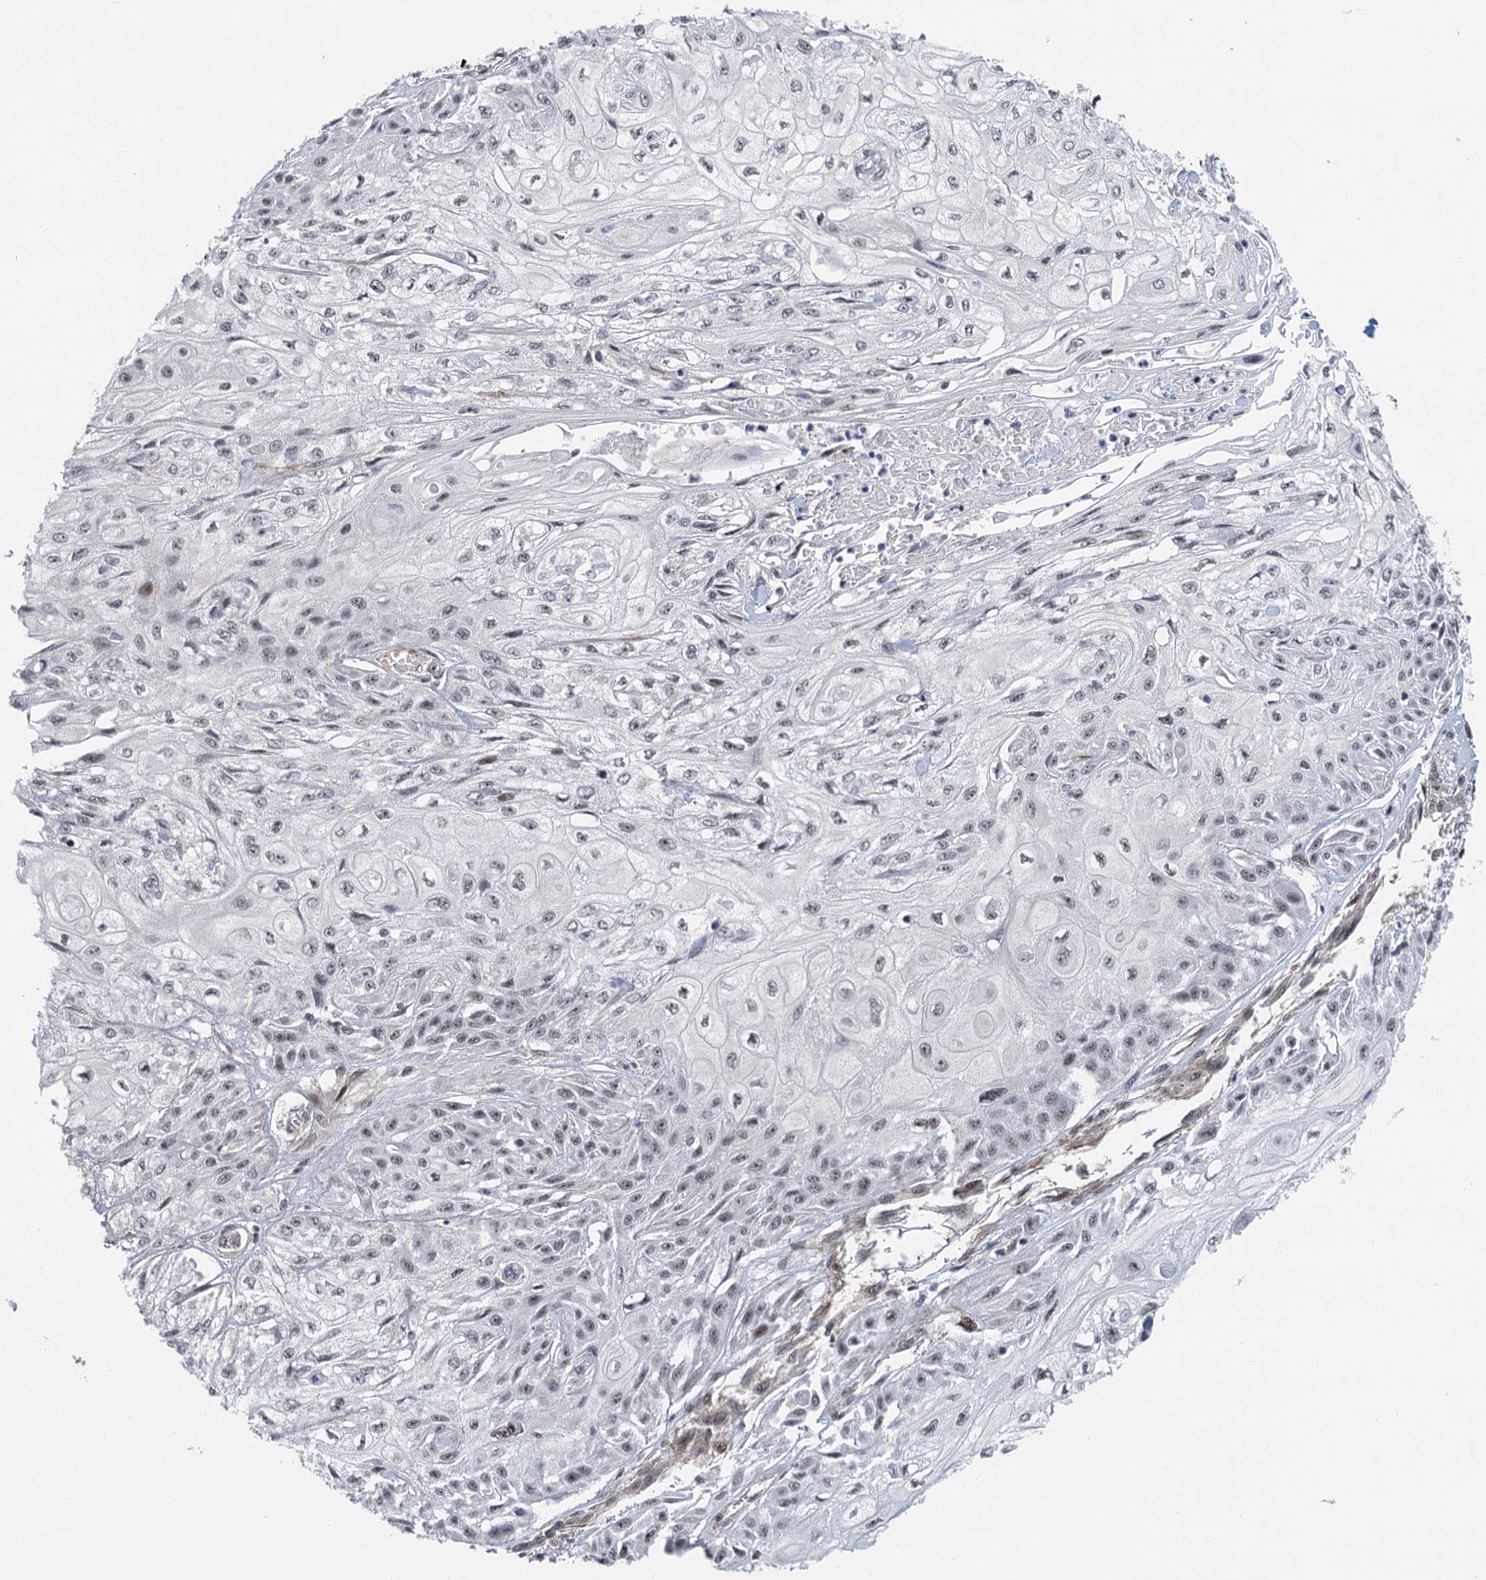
{"staining": {"intensity": "weak", "quantity": "25%-75%", "location": "nuclear"}, "tissue": "skin cancer", "cell_type": "Tumor cells", "image_type": "cancer", "snomed": [{"axis": "morphology", "description": "Squamous cell carcinoma, NOS"}, {"axis": "morphology", "description": "Squamous cell carcinoma, metastatic, NOS"}, {"axis": "topography", "description": "Skin"}, {"axis": "topography", "description": "Lymph node"}], "caption": "High-magnification brightfield microscopy of skin cancer (squamous cell carcinoma) stained with DAB (brown) and counterstained with hematoxylin (blue). tumor cells exhibit weak nuclear expression is appreciated in approximately25%-75% of cells. The staining was performed using DAB (3,3'-diaminobenzidine), with brown indicating positive protein expression. Nuclei are stained blue with hematoxylin.", "gene": "TAS2R42", "patient": {"sex": "male", "age": 75}}